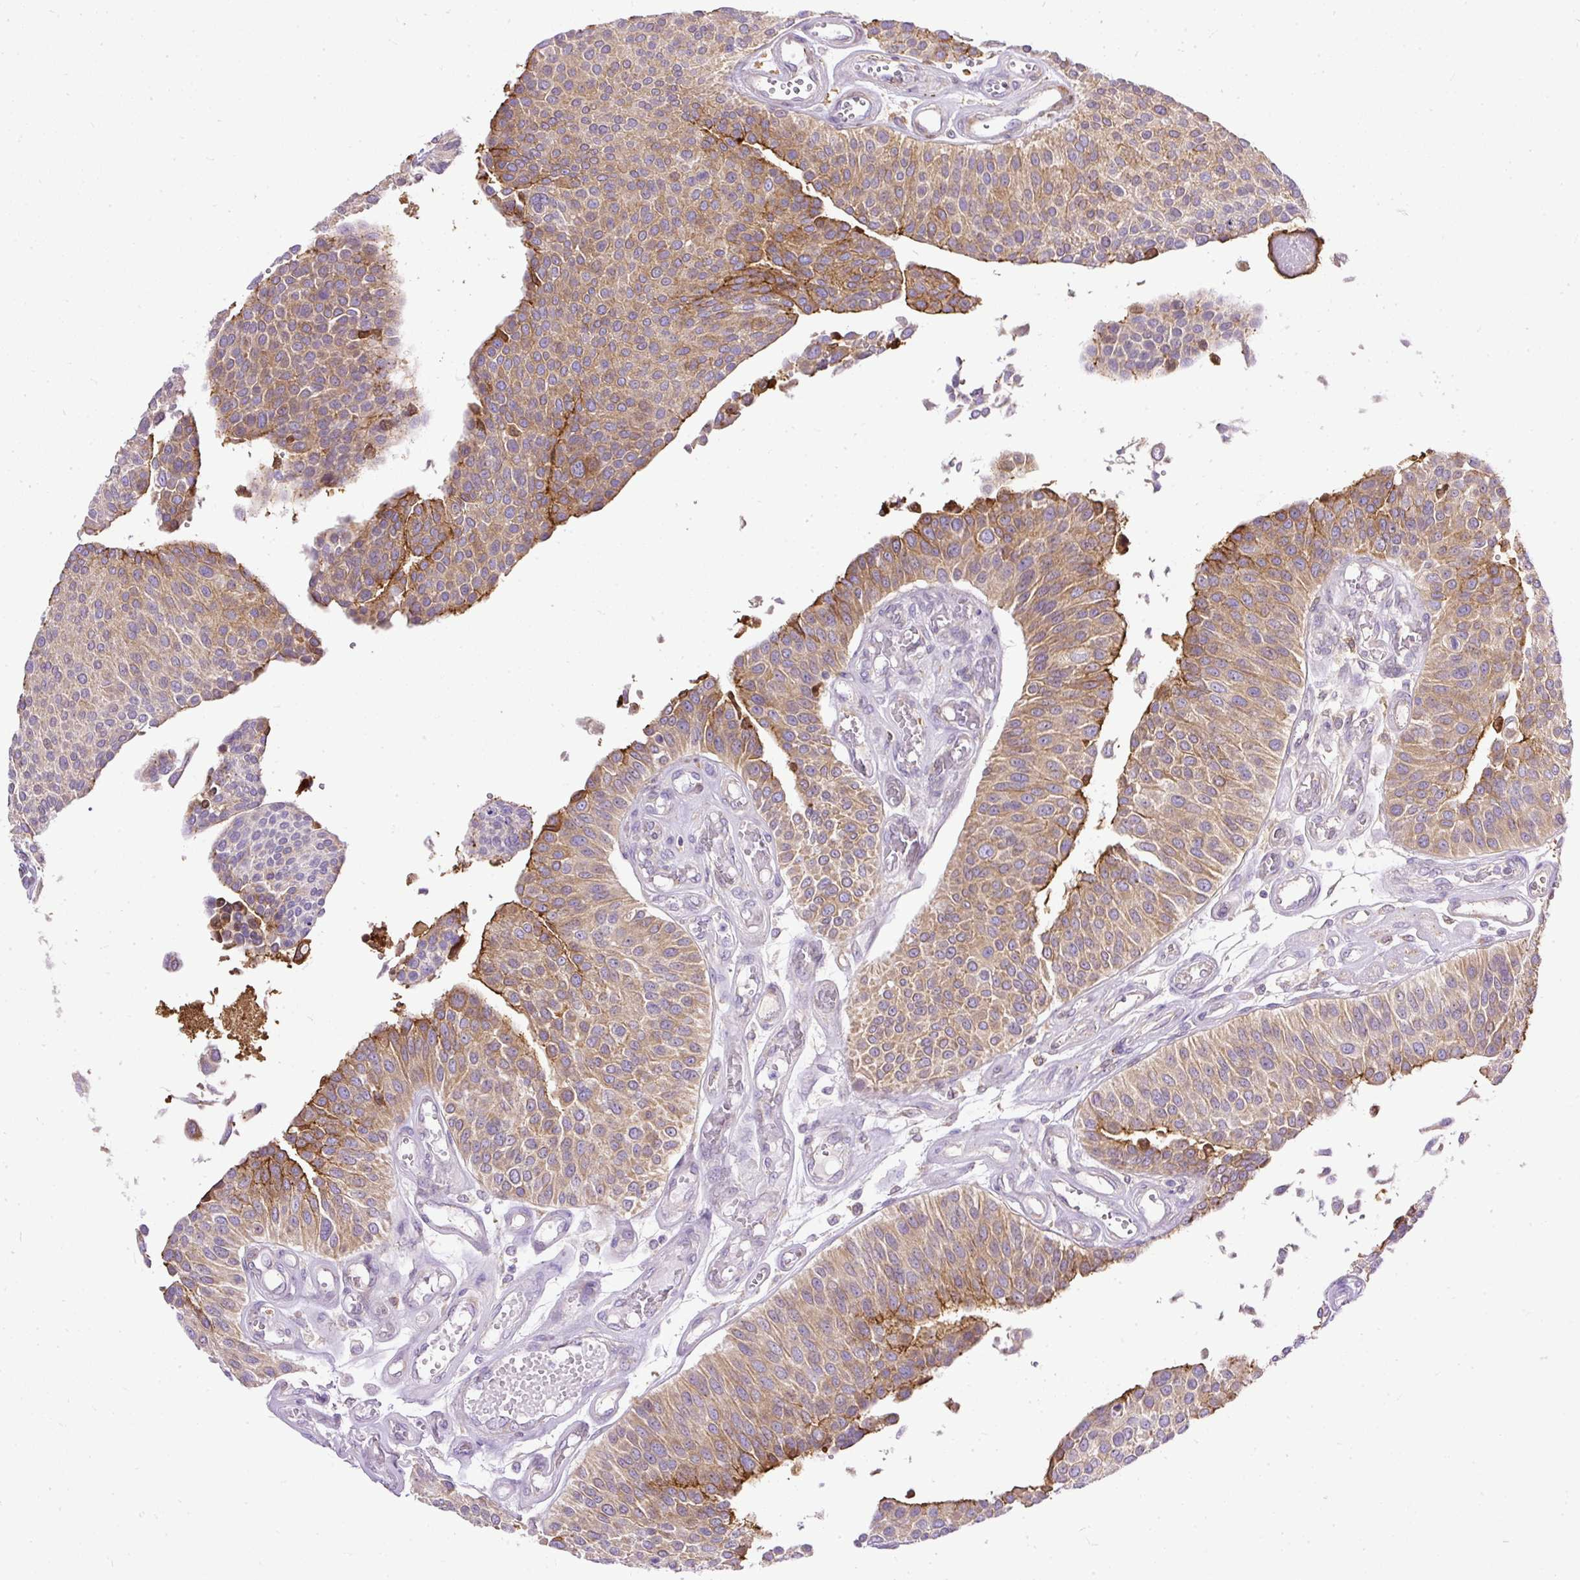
{"staining": {"intensity": "moderate", "quantity": ">75%", "location": "cytoplasmic/membranous"}, "tissue": "urothelial cancer", "cell_type": "Tumor cells", "image_type": "cancer", "snomed": [{"axis": "morphology", "description": "Urothelial carcinoma, NOS"}, {"axis": "topography", "description": "Urinary bladder"}], "caption": "Moderate cytoplasmic/membranous staining for a protein is identified in about >75% of tumor cells of urothelial cancer using immunohistochemistry.", "gene": "AMFR", "patient": {"sex": "male", "age": 55}}